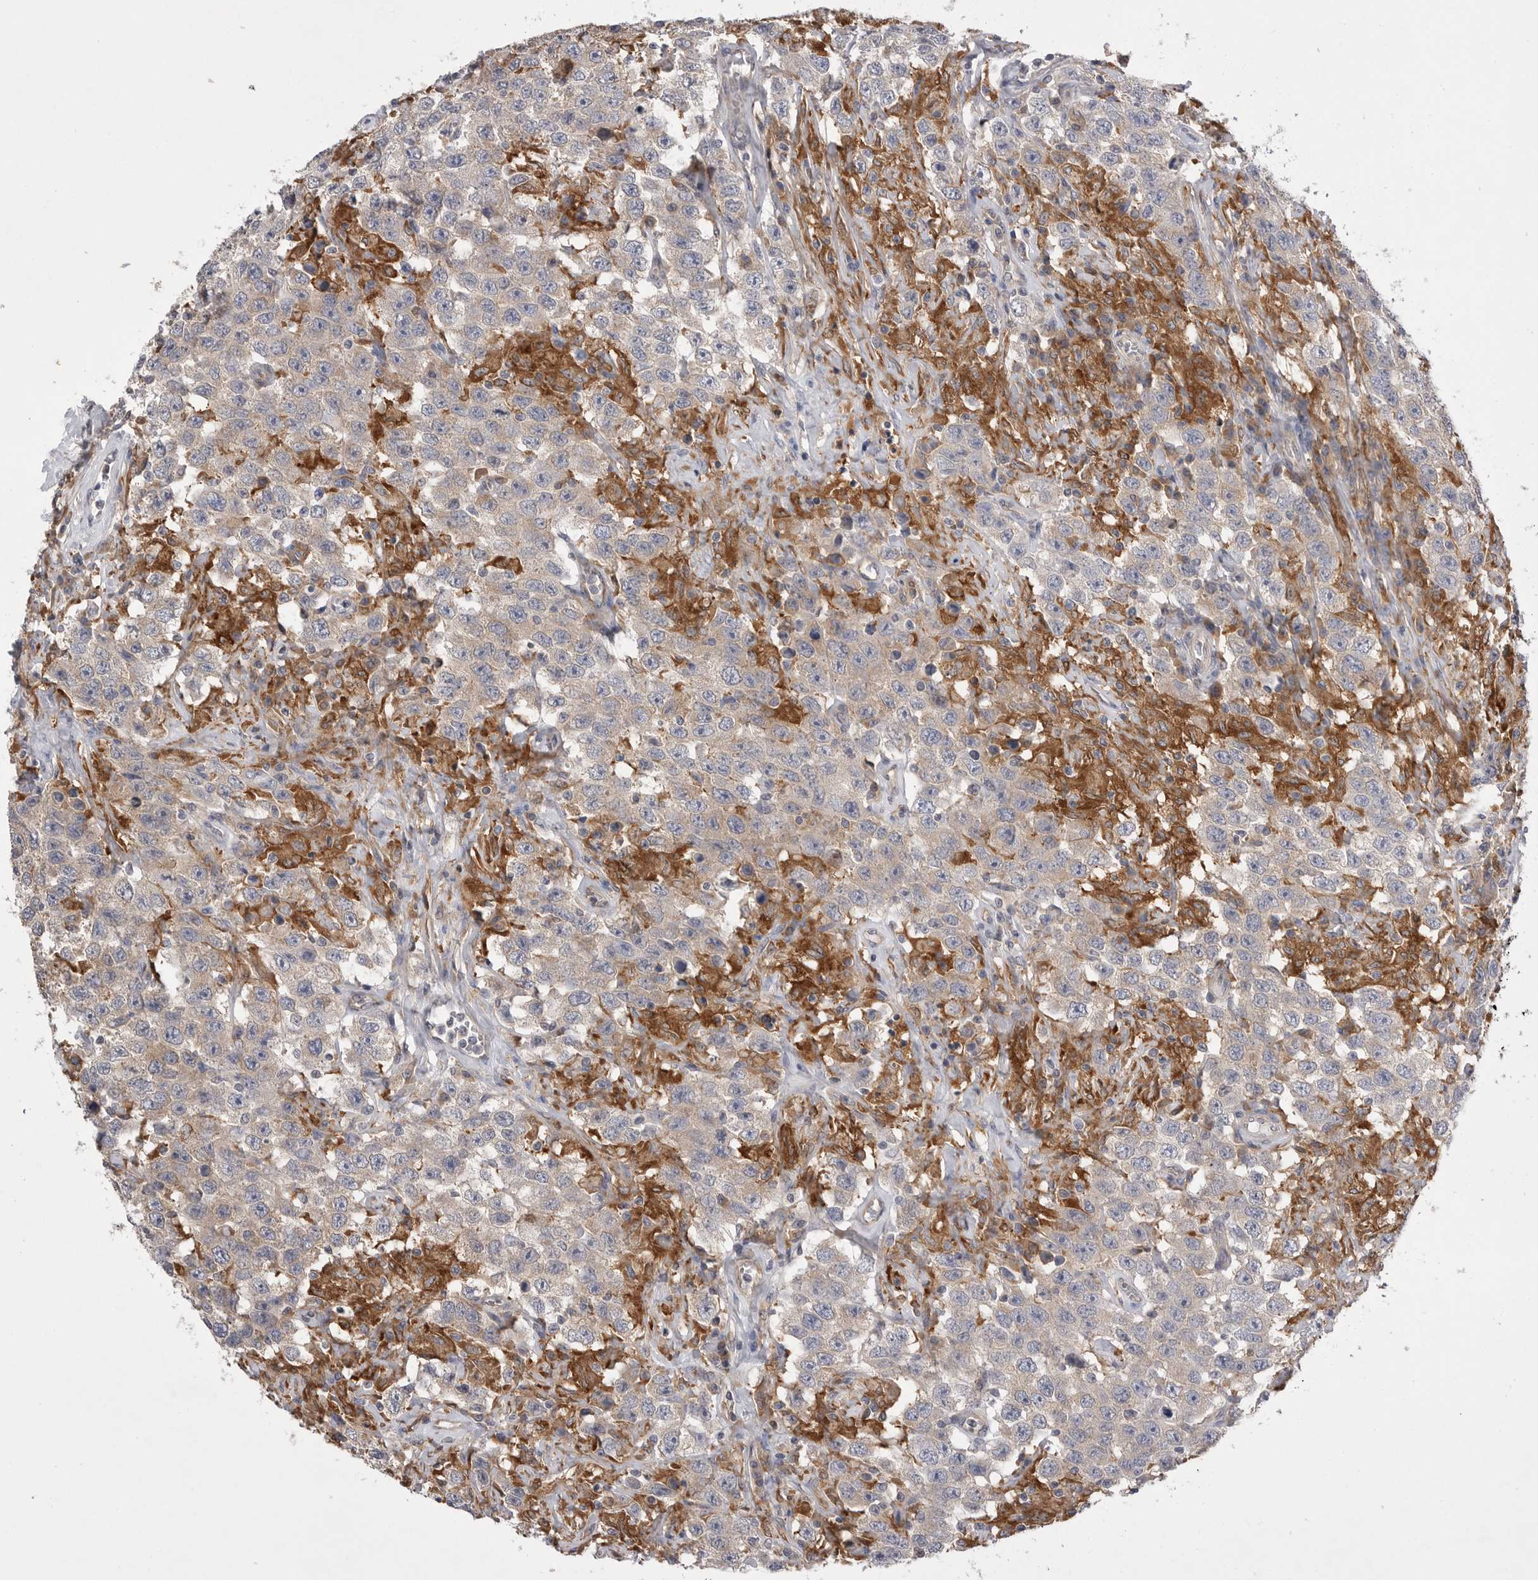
{"staining": {"intensity": "negative", "quantity": "none", "location": "none"}, "tissue": "testis cancer", "cell_type": "Tumor cells", "image_type": "cancer", "snomed": [{"axis": "morphology", "description": "Seminoma, NOS"}, {"axis": "topography", "description": "Testis"}], "caption": "DAB (3,3'-diaminobenzidine) immunohistochemical staining of human testis cancer shows no significant expression in tumor cells.", "gene": "VAC14", "patient": {"sex": "male", "age": 41}}